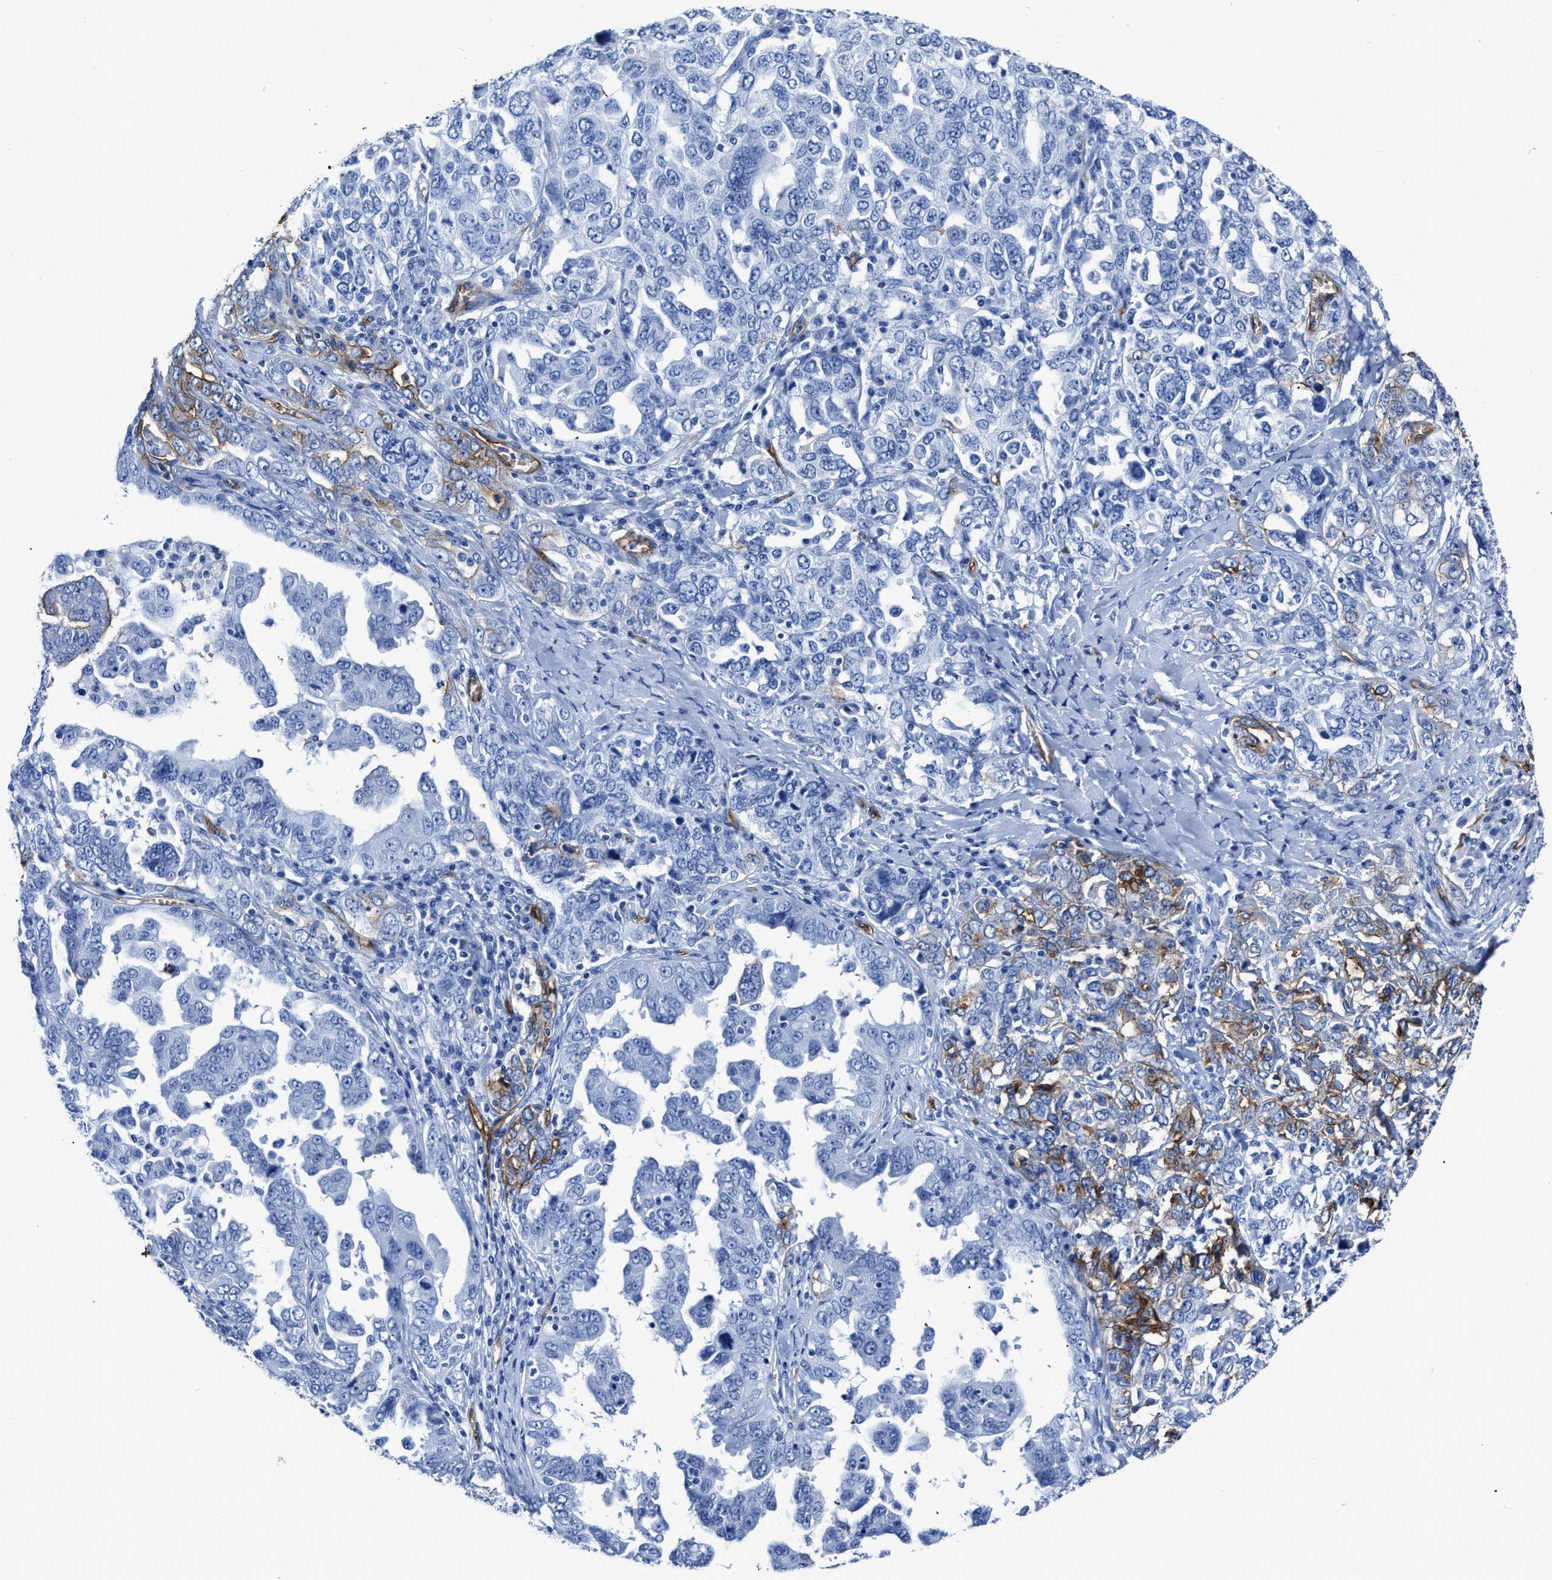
{"staining": {"intensity": "moderate", "quantity": "<25%", "location": "cytoplasmic/membranous"}, "tissue": "ovarian cancer", "cell_type": "Tumor cells", "image_type": "cancer", "snomed": [{"axis": "morphology", "description": "Carcinoma, endometroid"}, {"axis": "topography", "description": "Ovary"}], "caption": "An immunohistochemistry histopathology image of neoplastic tissue is shown. Protein staining in brown highlights moderate cytoplasmic/membranous positivity in endometroid carcinoma (ovarian) within tumor cells. (brown staining indicates protein expression, while blue staining denotes nuclei).", "gene": "AQP1", "patient": {"sex": "female", "age": 62}}